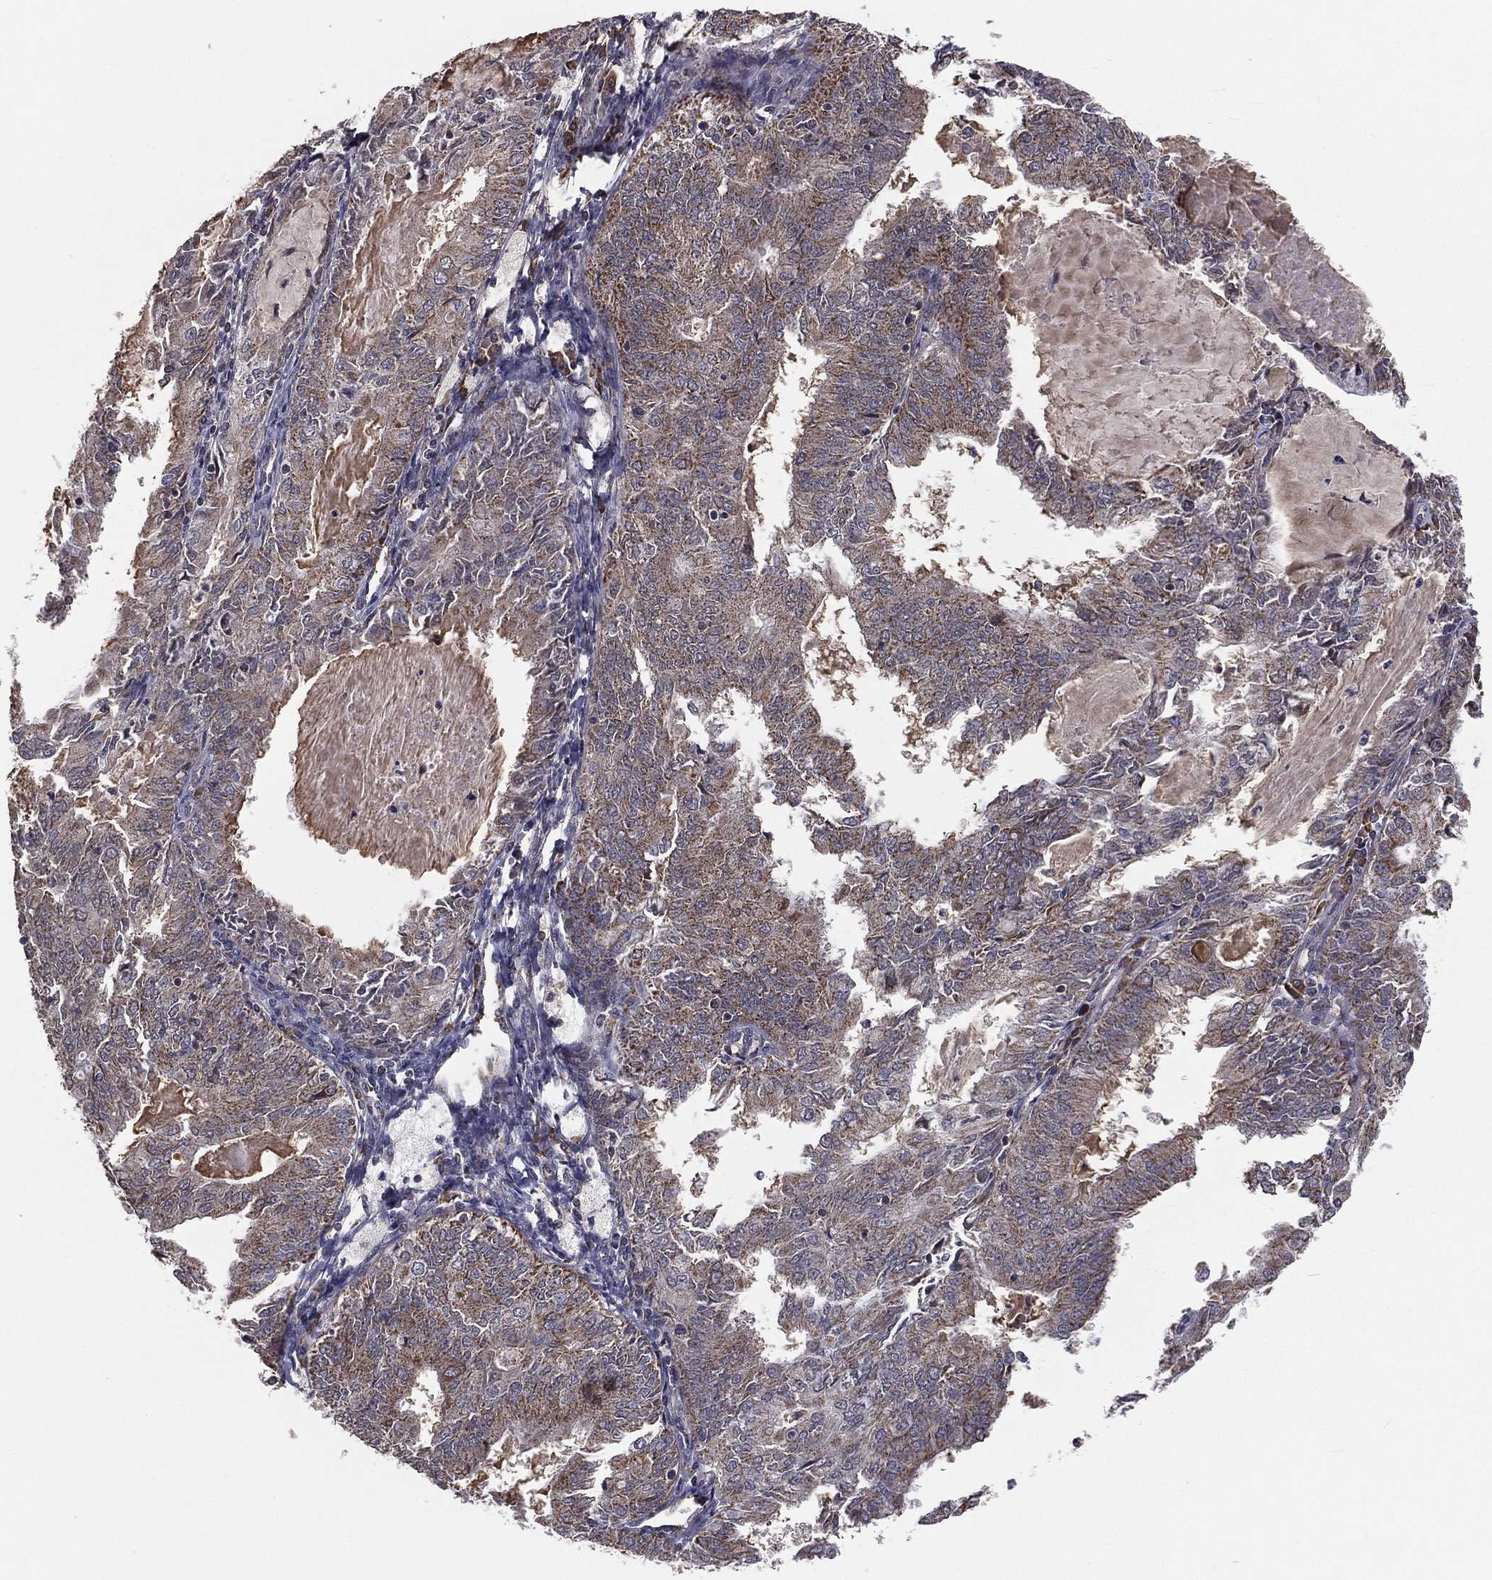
{"staining": {"intensity": "weak", "quantity": "<25%", "location": "cytoplasmic/membranous"}, "tissue": "endometrial cancer", "cell_type": "Tumor cells", "image_type": "cancer", "snomed": [{"axis": "morphology", "description": "Adenocarcinoma, NOS"}, {"axis": "topography", "description": "Endometrium"}], "caption": "Endometrial cancer stained for a protein using immunohistochemistry exhibits no positivity tumor cells.", "gene": "MRPL46", "patient": {"sex": "female", "age": 57}}